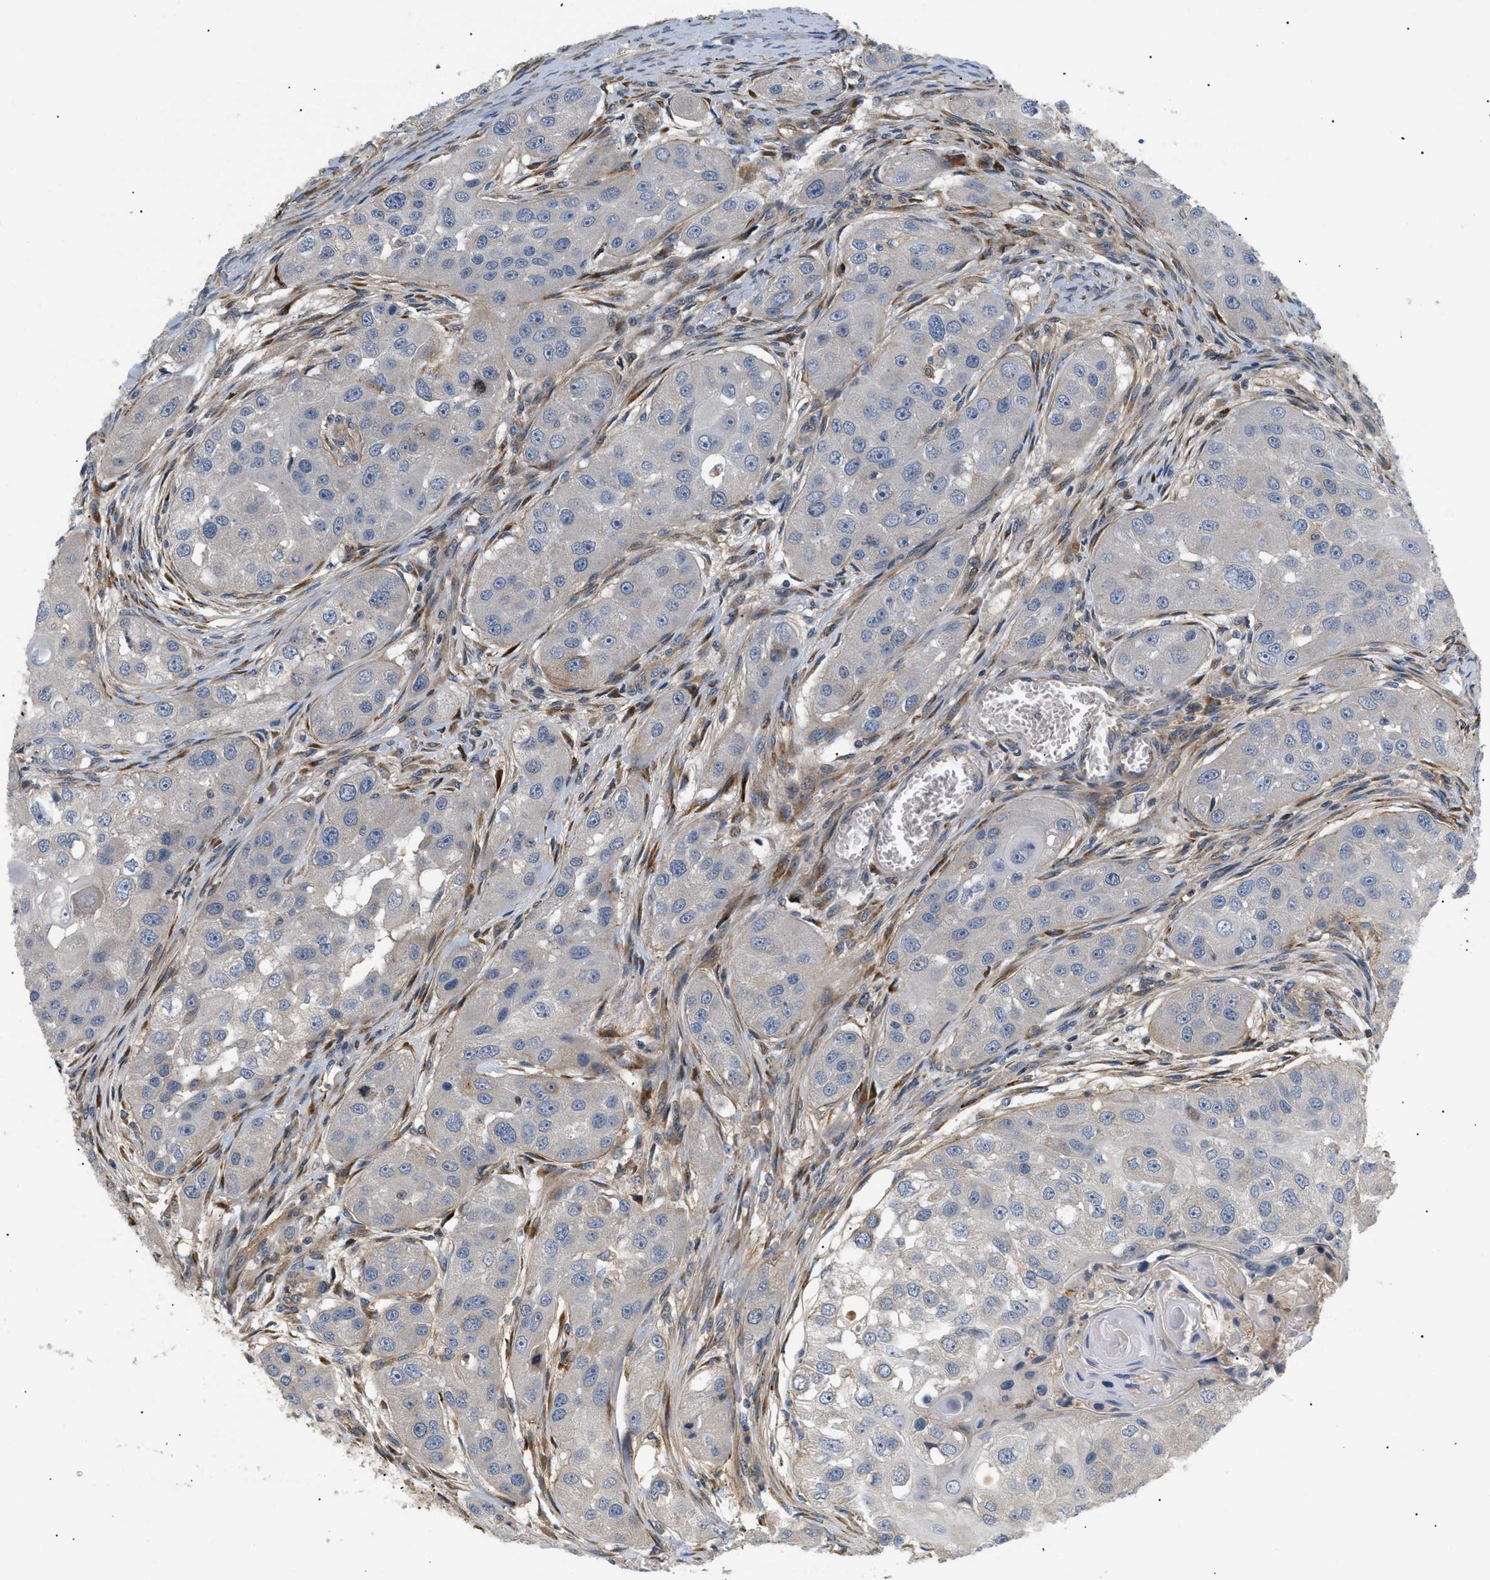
{"staining": {"intensity": "negative", "quantity": "none", "location": "none"}, "tissue": "head and neck cancer", "cell_type": "Tumor cells", "image_type": "cancer", "snomed": [{"axis": "morphology", "description": "Normal tissue, NOS"}, {"axis": "morphology", "description": "Squamous cell carcinoma, NOS"}, {"axis": "topography", "description": "Skeletal muscle"}, {"axis": "topography", "description": "Head-Neck"}], "caption": "Immunohistochemistry of human head and neck cancer shows no expression in tumor cells.", "gene": "FARS2", "patient": {"sex": "male", "age": 51}}